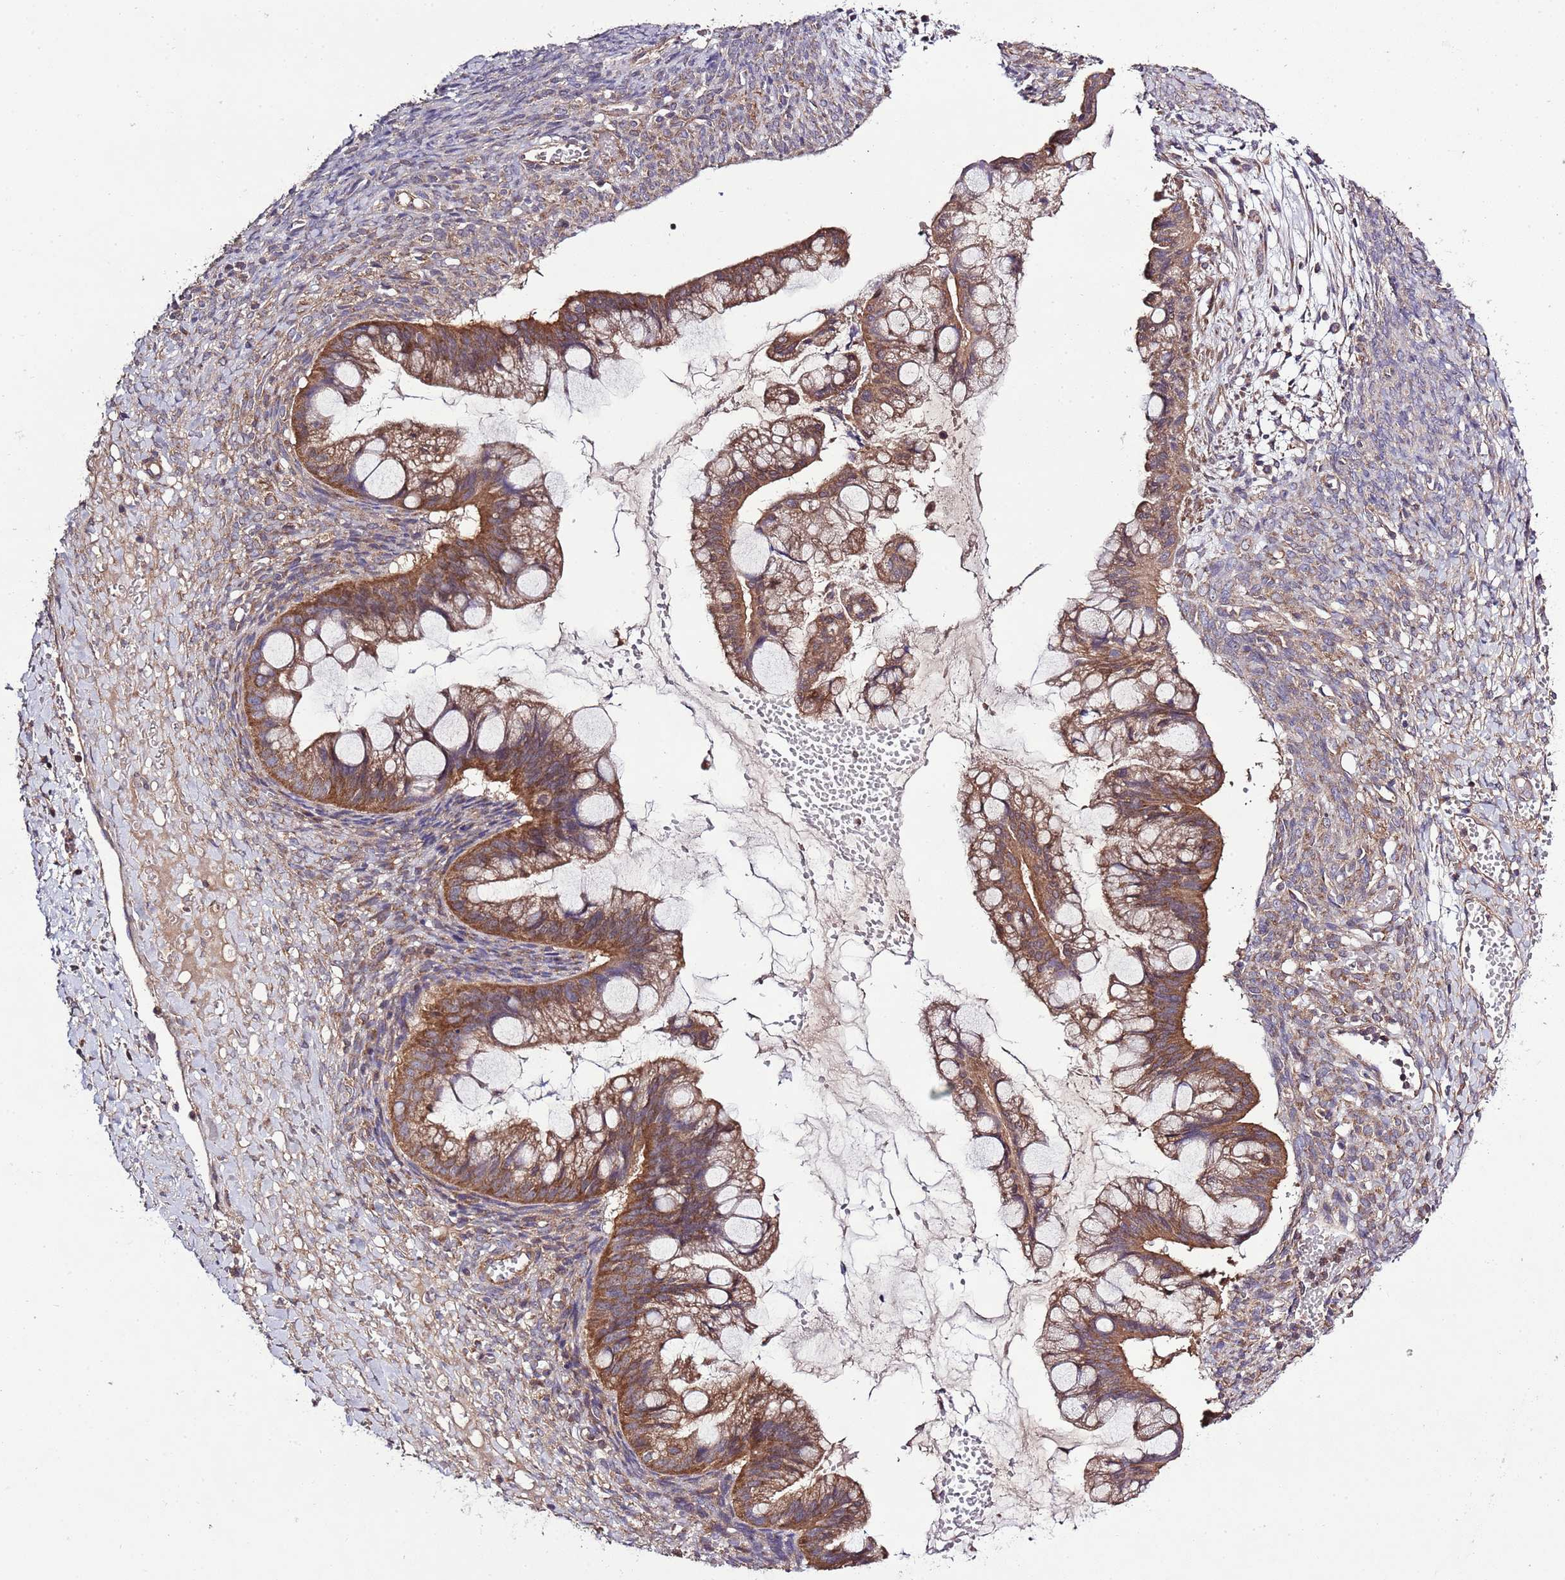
{"staining": {"intensity": "strong", "quantity": ">75%", "location": "cytoplasmic/membranous"}, "tissue": "ovarian cancer", "cell_type": "Tumor cells", "image_type": "cancer", "snomed": [{"axis": "morphology", "description": "Cystadenocarcinoma, mucinous, NOS"}, {"axis": "topography", "description": "Ovary"}], "caption": "Ovarian cancer (mucinous cystadenocarcinoma) stained for a protein (brown) exhibits strong cytoplasmic/membranous positive positivity in about >75% of tumor cells.", "gene": "MFNG", "patient": {"sex": "female", "age": 73}}